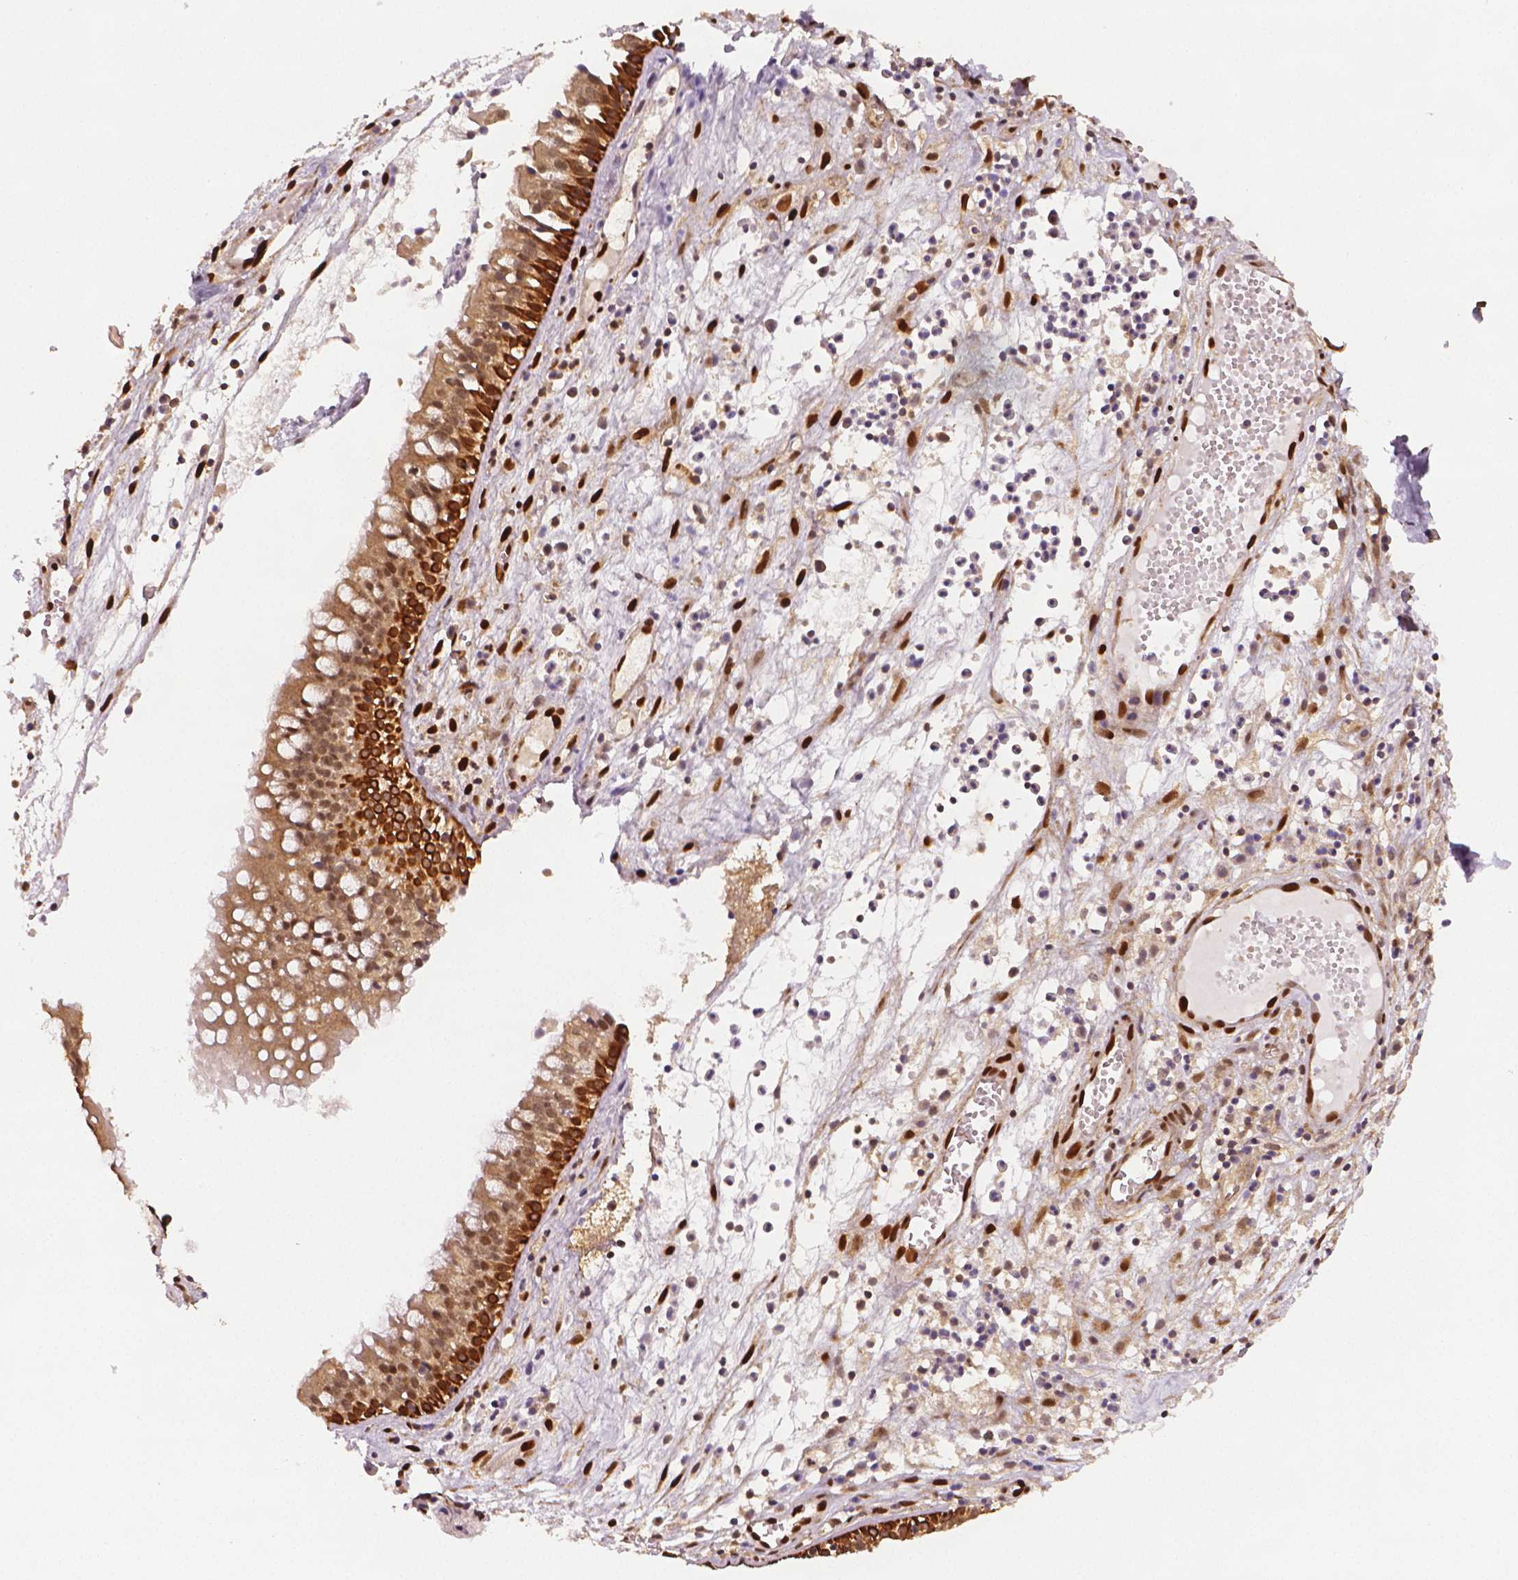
{"staining": {"intensity": "strong", "quantity": ">75%", "location": "cytoplasmic/membranous"}, "tissue": "nasopharynx", "cell_type": "Respiratory epithelial cells", "image_type": "normal", "snomed": [{"axis": "morphology", "description": "Normal tissue, NOS"}, {"axis": "topography", "description": "Nasopharynx"}], "caption": "Brown immunohistochemical staining in unremarkable nasopharynx reveals strong cytoplasmic/membranous staining in approximately >75% of respiratory epithelial cells.", "gene": "STAT3", "patient": {"sex": "male", "age": 31}}